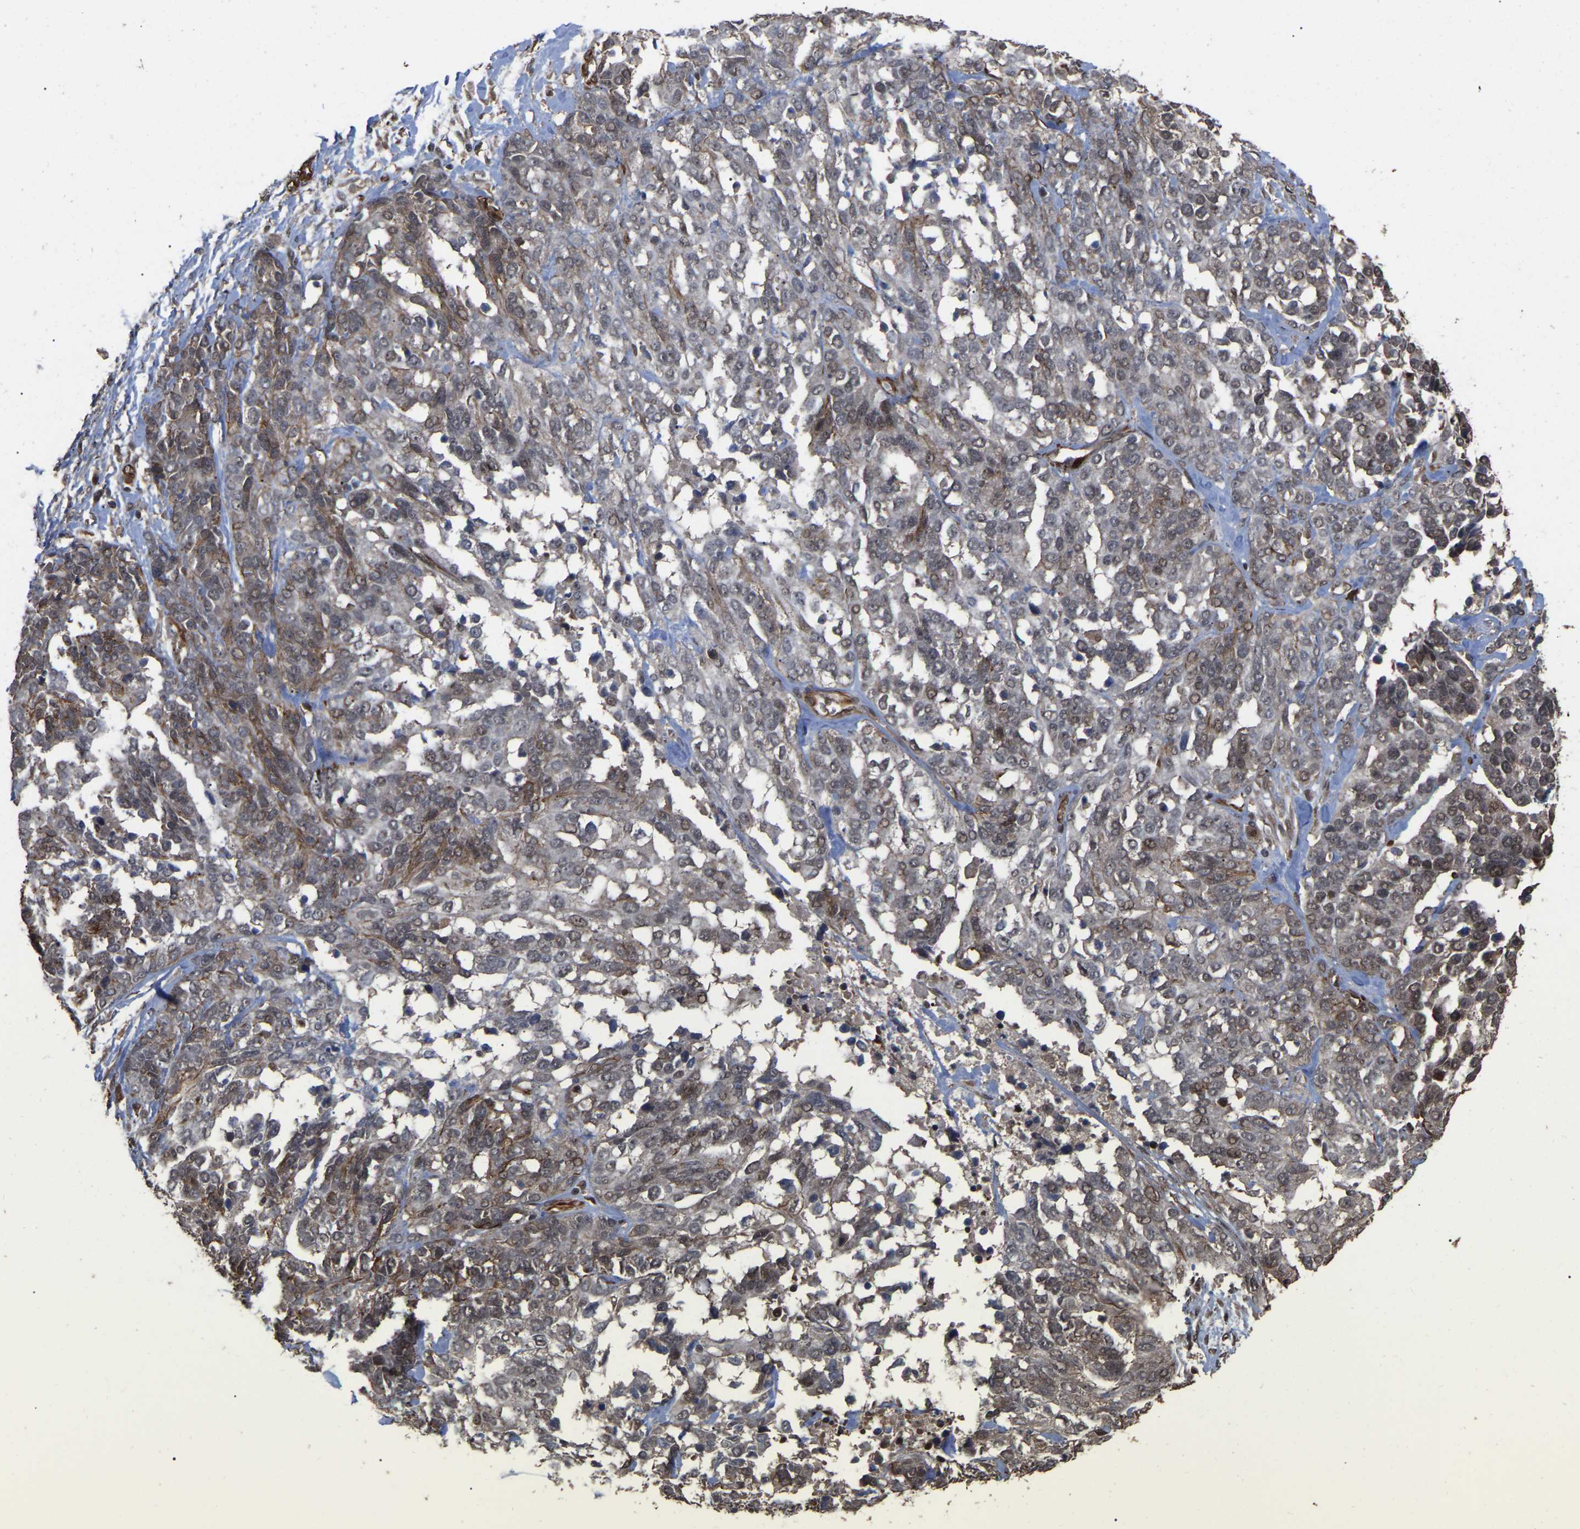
{"staining": {"intensity": "moderate", "quantity": "25%-75%", "location": "cytoplasmic/membranous"}, "tissue": "ovarian cancer", "cell_type": "Tumor cells", "image_type": "cancer", "snomed": [{"axis": "morphology", "description": "Cystadenocarcinoma, serous, NOS"}, {"axis": "topography", "description": "Ovary"}], "caption": "Immunohistochemical staining of ovarian cancer (serous cystadenocarcinoma) demonstrates medium levels of moderate cytoplasmic/membranous staining in about 25%-75% of tumor cells.", "gene": "FAM161B", "patient": {"sex": "female", "age": 44}}